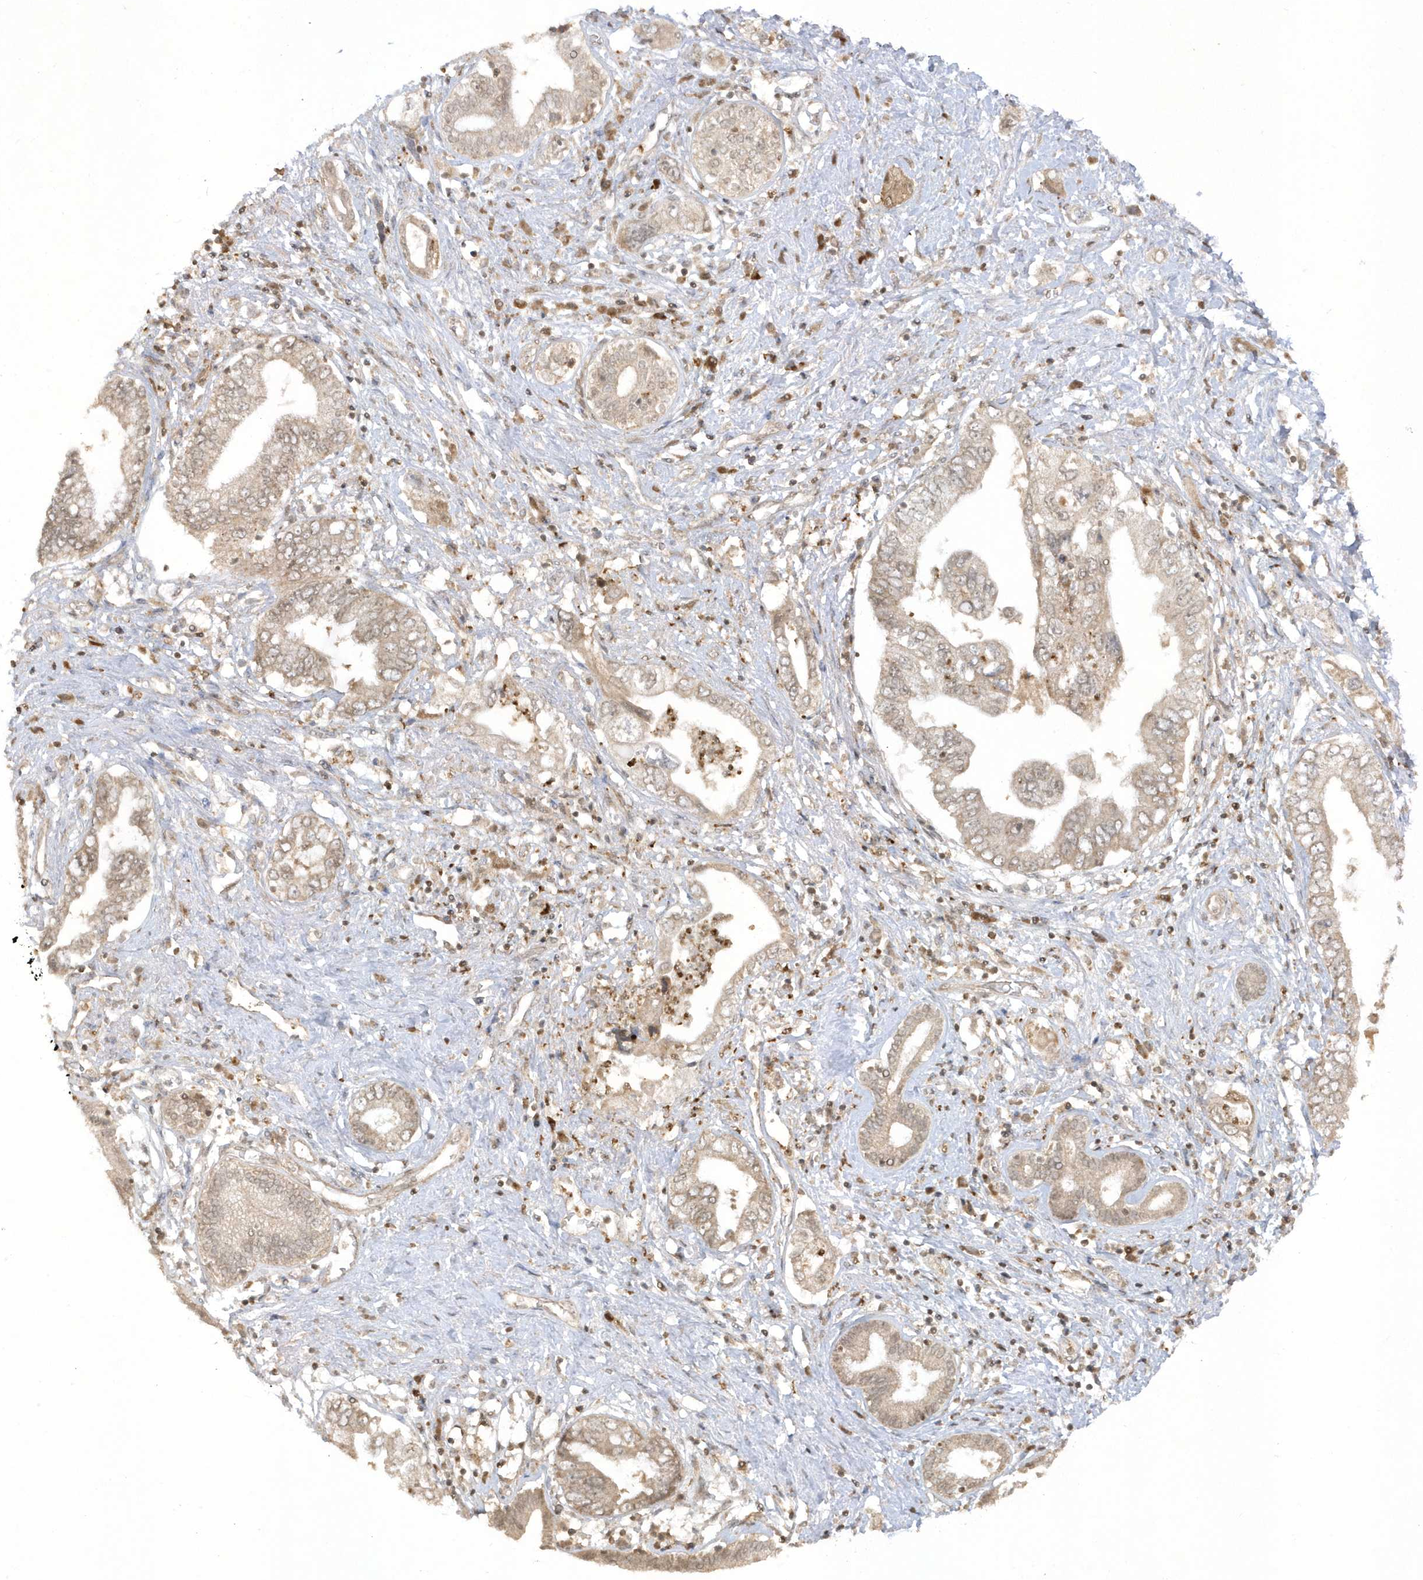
{"staining": {"intensity": "weak", "quantity": ">75%", "location": "cytoplasmic/membranous"}, "tissue": "pancreatic cancer", "cell_type": "Tumor cells", "image_type": "cancer", "snomed": [{"axis": "morphology", "description": "Adenocarcinoma, NOS"}, {"axis": "topography", "description": "Pancreas"}], "caption": "Human pancreatic cancer (adenocarcinoma) stained with a protein marker demonstrates weak staining in tumor cells.", "gene": "ZNF213", "patient": {"sex": "female", "age": 73}}